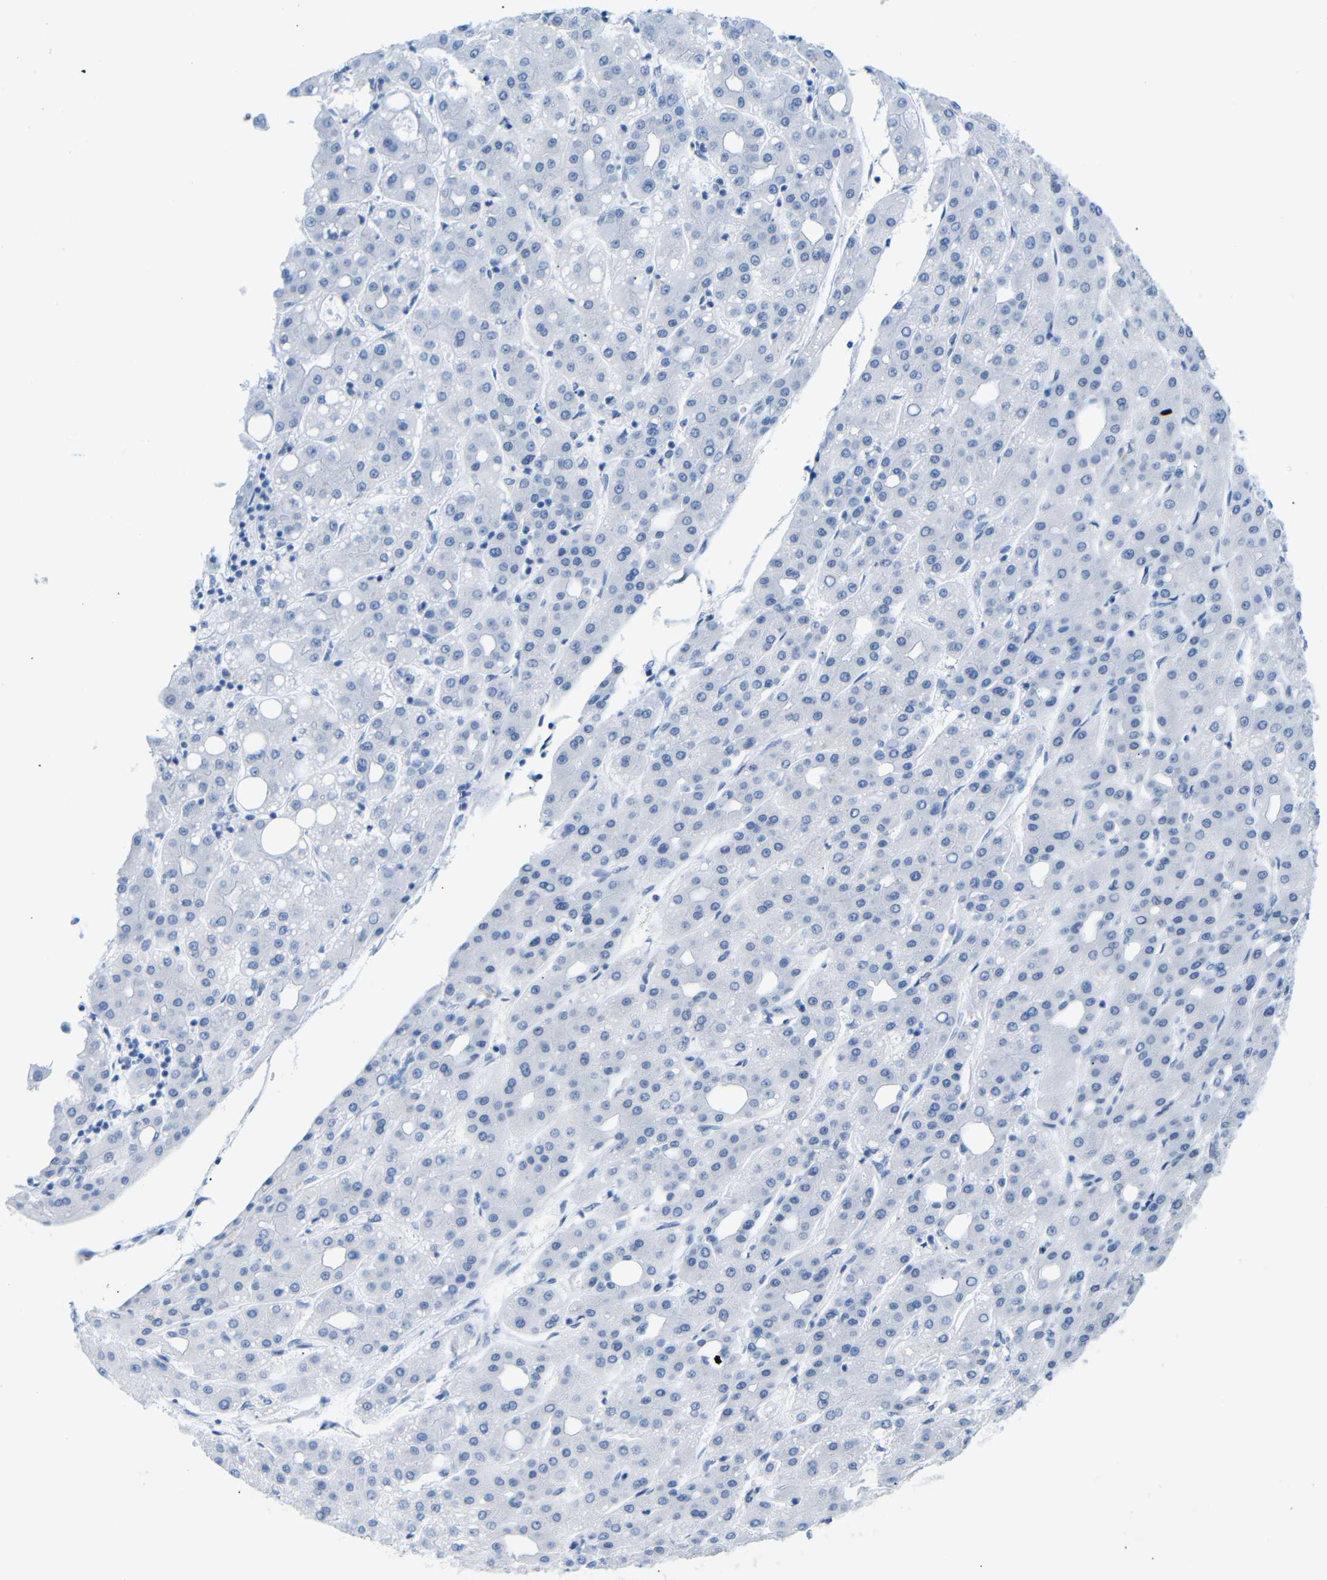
{"staining": {"intensity": "negative", "quantity": "none", "location": "none"}, "tissue": "liver cancer", "cell_type": "Tumor cells", "image_type": "cancer", "snomed": [{"axis": "morphology", "description": "Carcinoma, Hepatocellular, NOS"}, {"axis": "topography", "description": "Liver"}], "caption": "Liver cancer (hepatocellular carcinoma) was stained to show a protein in brown. There is no significant positivity in tumor cells.", "gene": "DYNAP", "patient": {"sex": "male", "age": 65}}